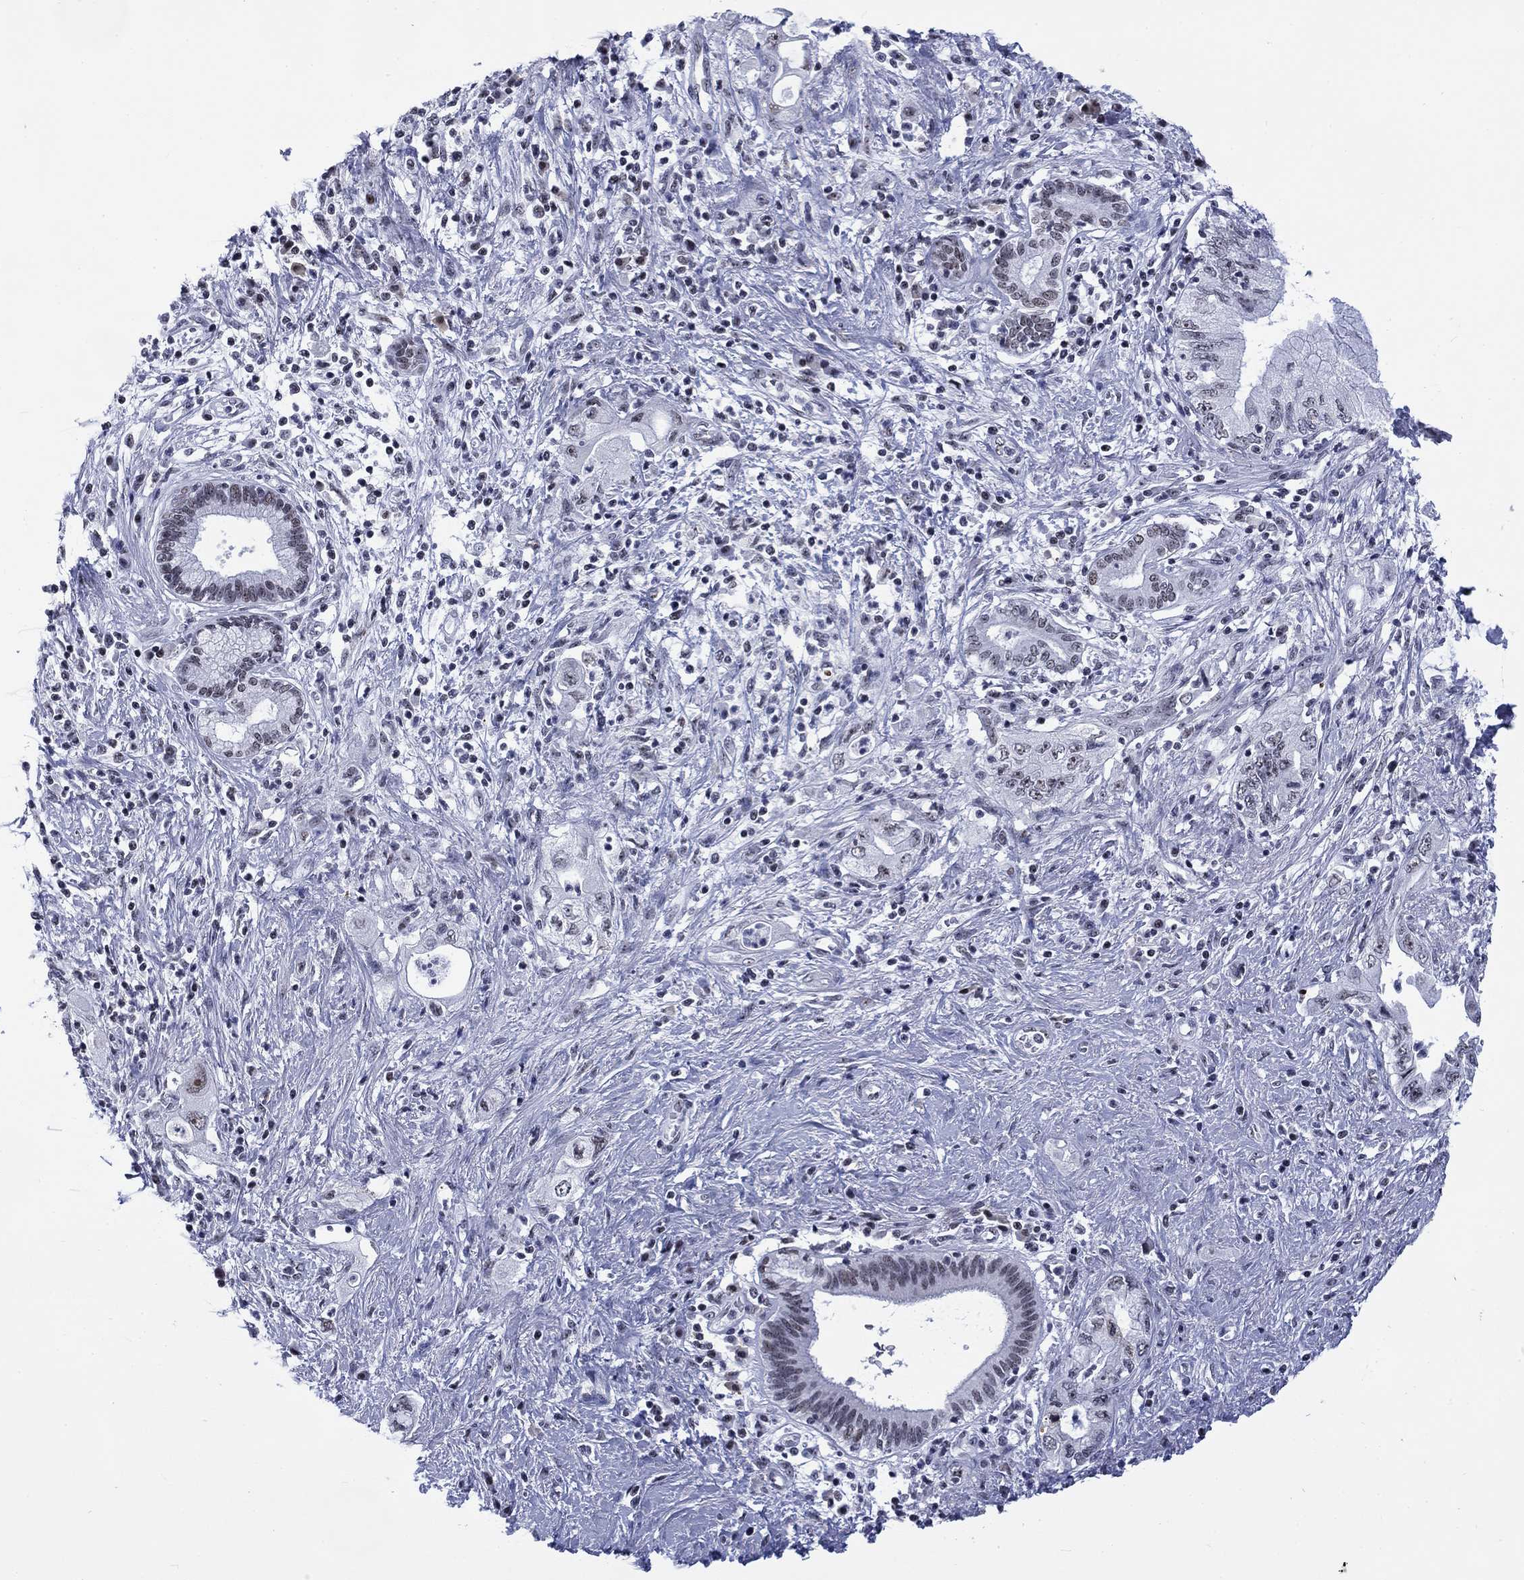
{"staining": {"intensity": "weak", "quantity": "<25%", "location": "nuclear"}, "tissue": "pancreatic cancer", "cell_type": "Tumor cells", "image_type": "cancer", "snomed": [{"axis": "morphology", "description": "Adenocarcinoma, NOS"}, {"axis": "topography", "description": "Pancreas"}], "caption": "Photomicrograph shows no significant protein positivity in tumor cells of pancreatic cancer.", "gene": "CSRNP3", "patient": {"sex": "female", "age": 73}}